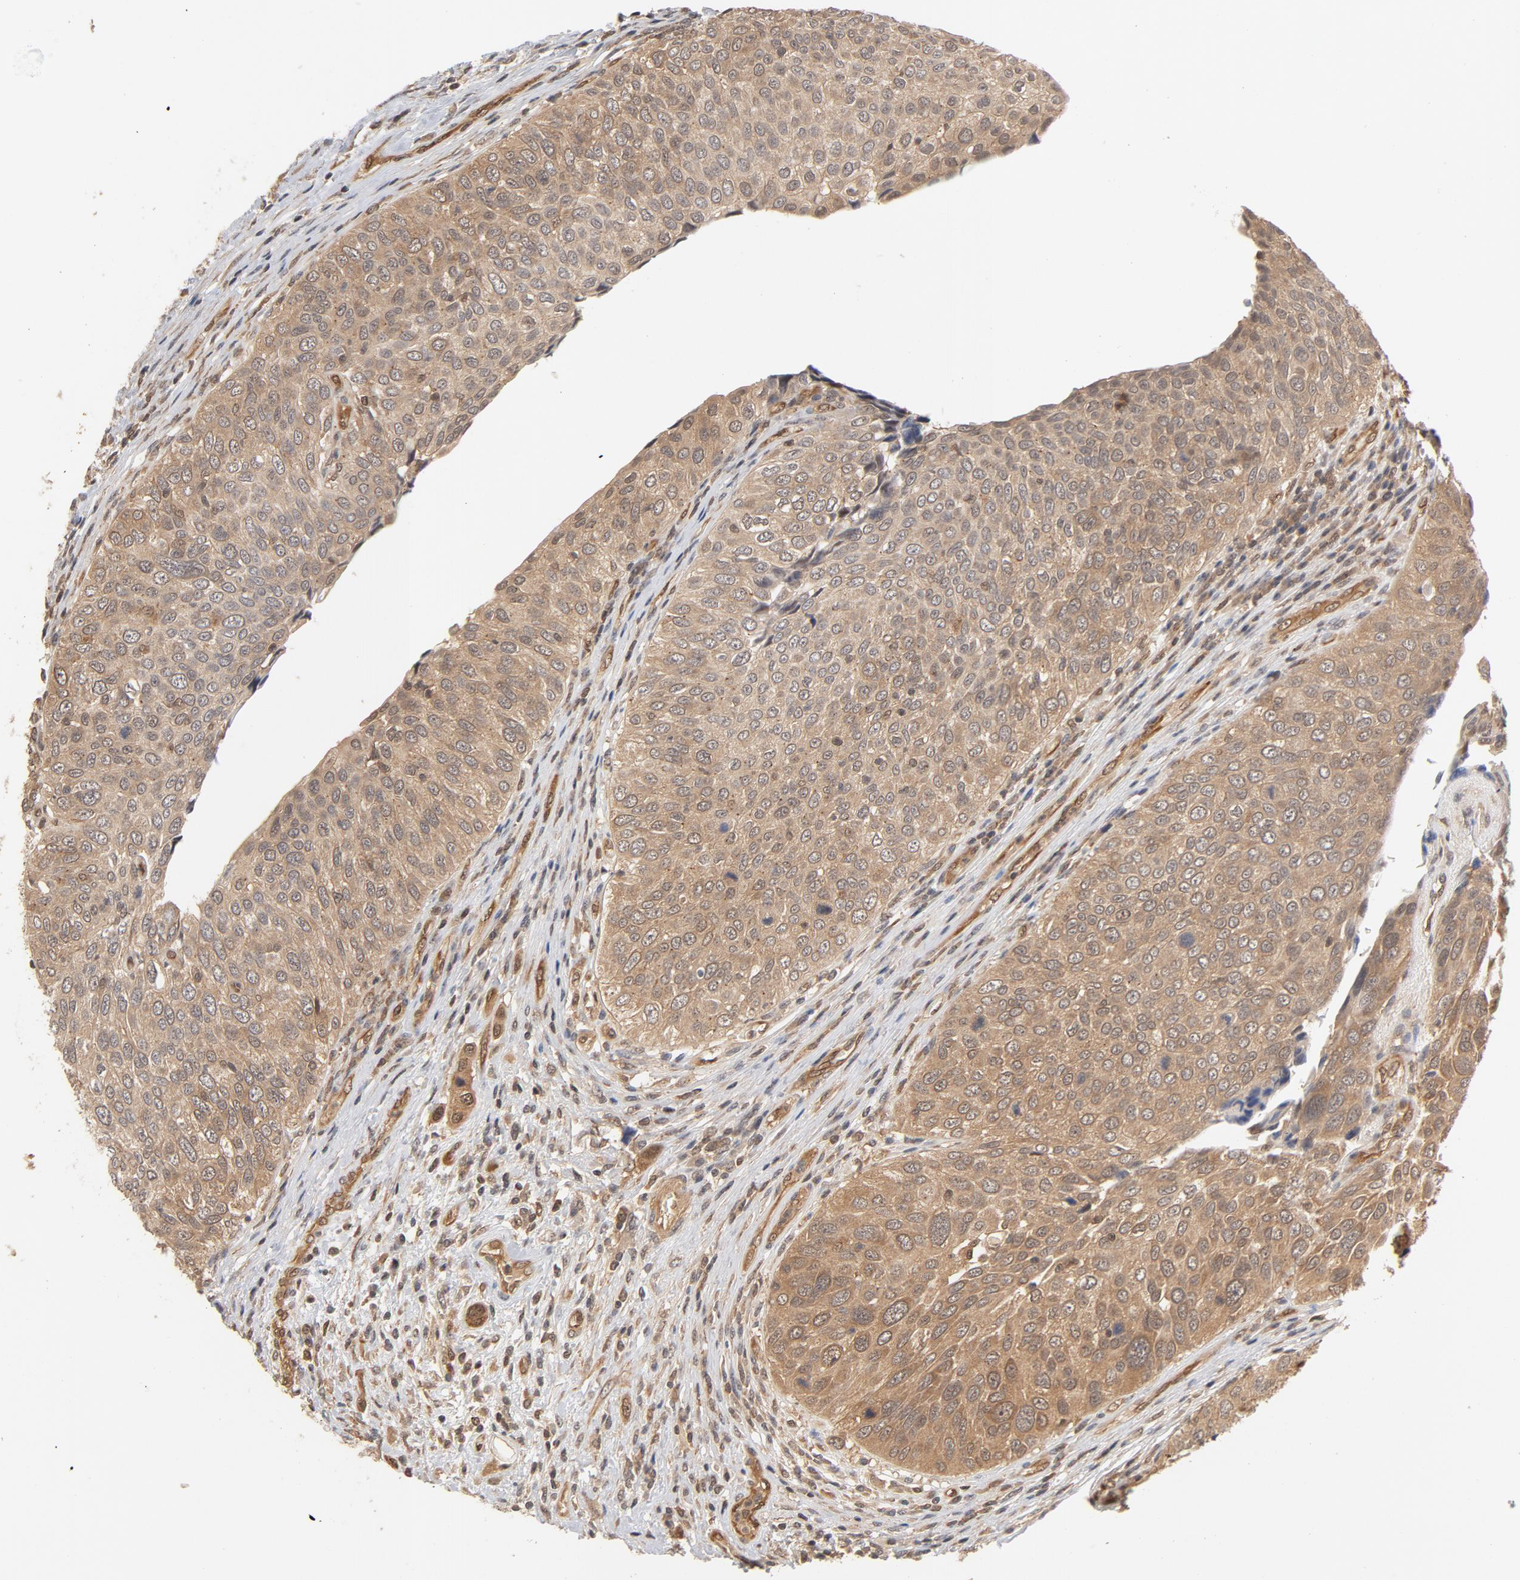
{"staining": {"intensity": "moderate", "quantity": ">75%", "location": "cytoplasmic/membranous,nuclear"}, "tissue": "urothelial cancer", "cell_type": "Tumor cells", "image_type": "cancer", "snomed": [{"axis": "morphology", "description": "Urothelial carcinoma, High grade"}, {"axis": "topography", "description": "Urinary bladder"}], "caption": "This photomicrograph demonstrates urothelial carcinoma (high-grade) stained with immunohistochemistry to label a protein in brown. The cytoplasmic/membranous and nuclear of tumor cells show moderate positivity for the protein. Nuclei are counter-stained blue.", "gene": "CDC37", "patient": {"sex": "male", "age": 50}}